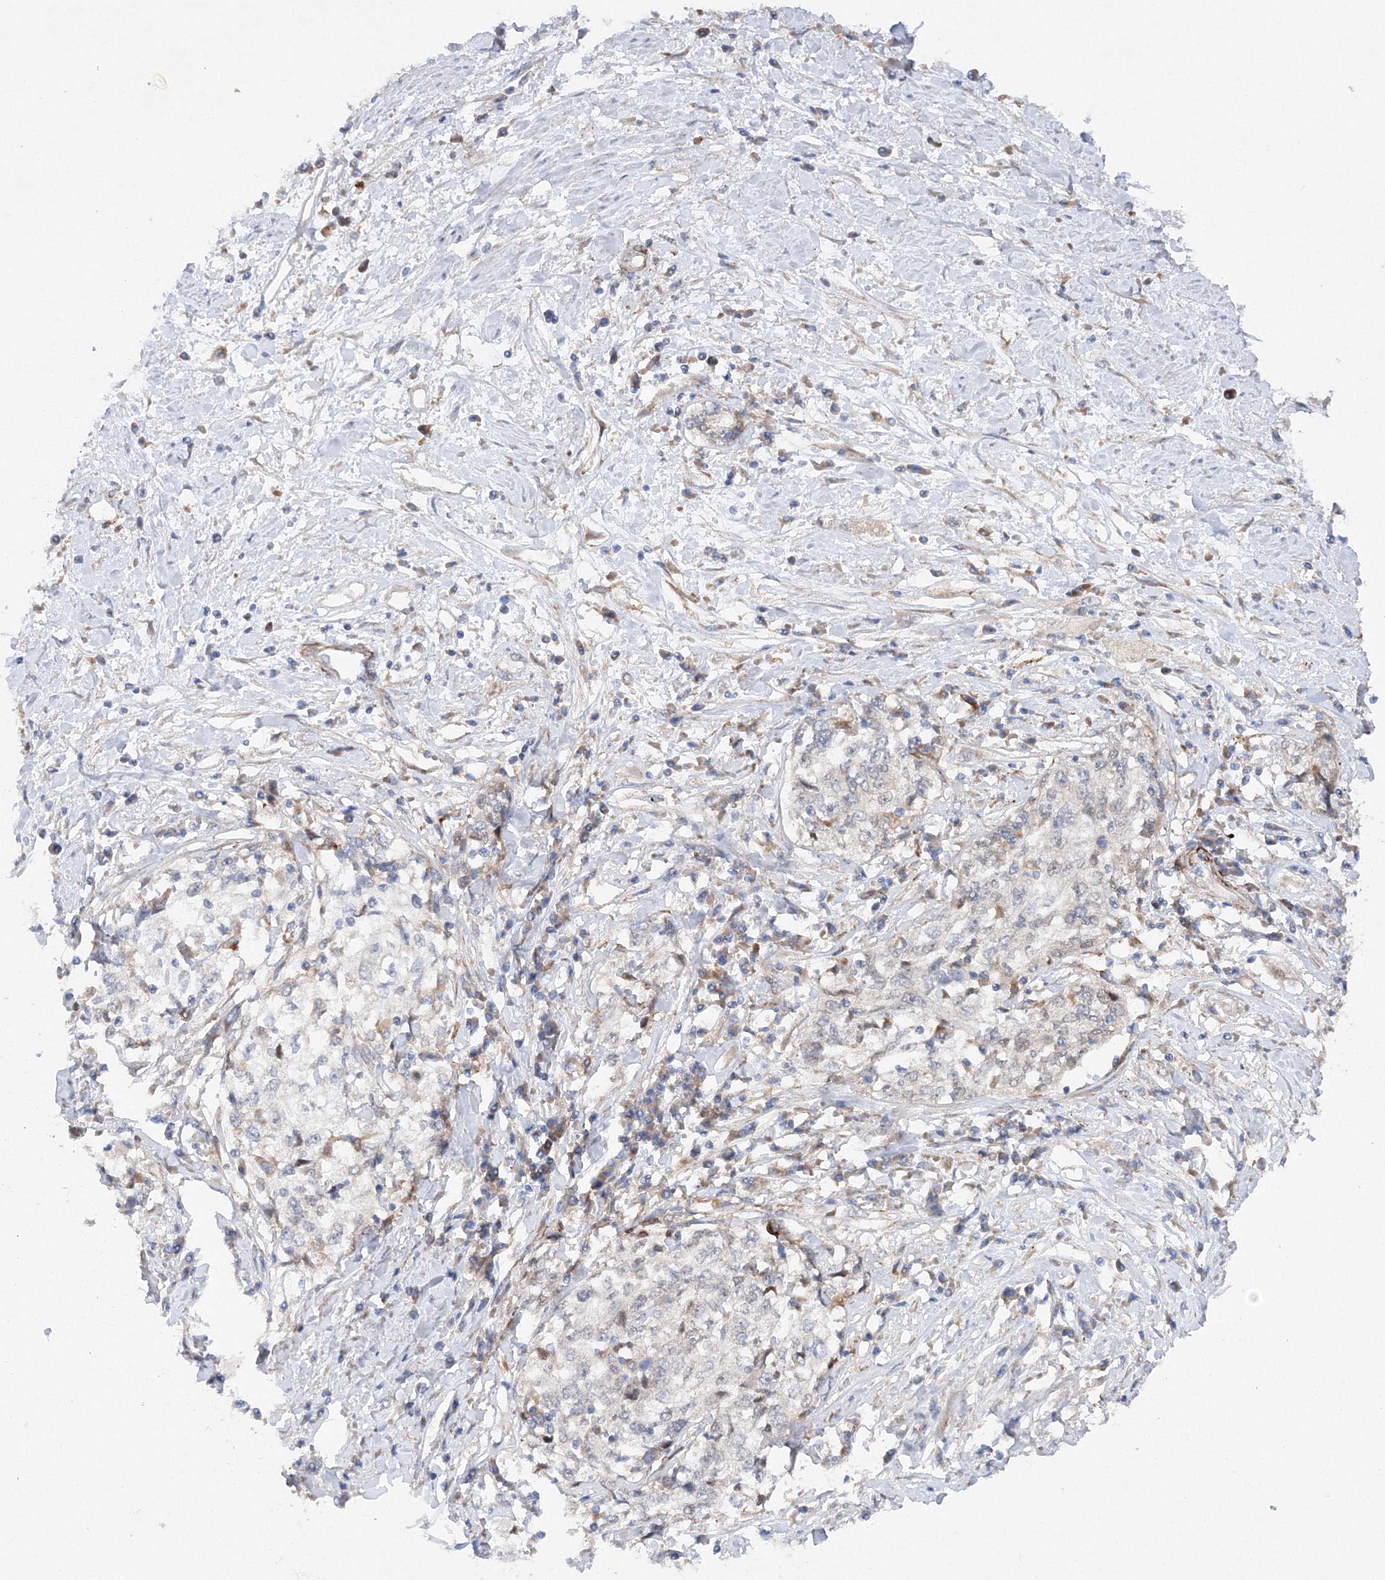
{"staining": {"intensity": "negative", "quantity": "none", "location": "none"}, "tissue": "cervical cancer", "cell_type": "Tumor cells", "image_type": "cancer", "snomed": [{"axis": "morphology", "description": "Squamous cell carcinoma, NOS"}, {"axis": "topography", "description": "Cervix"}], "caption": "IHC histopathology image of human cervical cancer stained for a protein (brown), which displays no positivity in tumor cells.", "gene": "SLC36A1", "patient": {"sex": "female", "age": 57}}